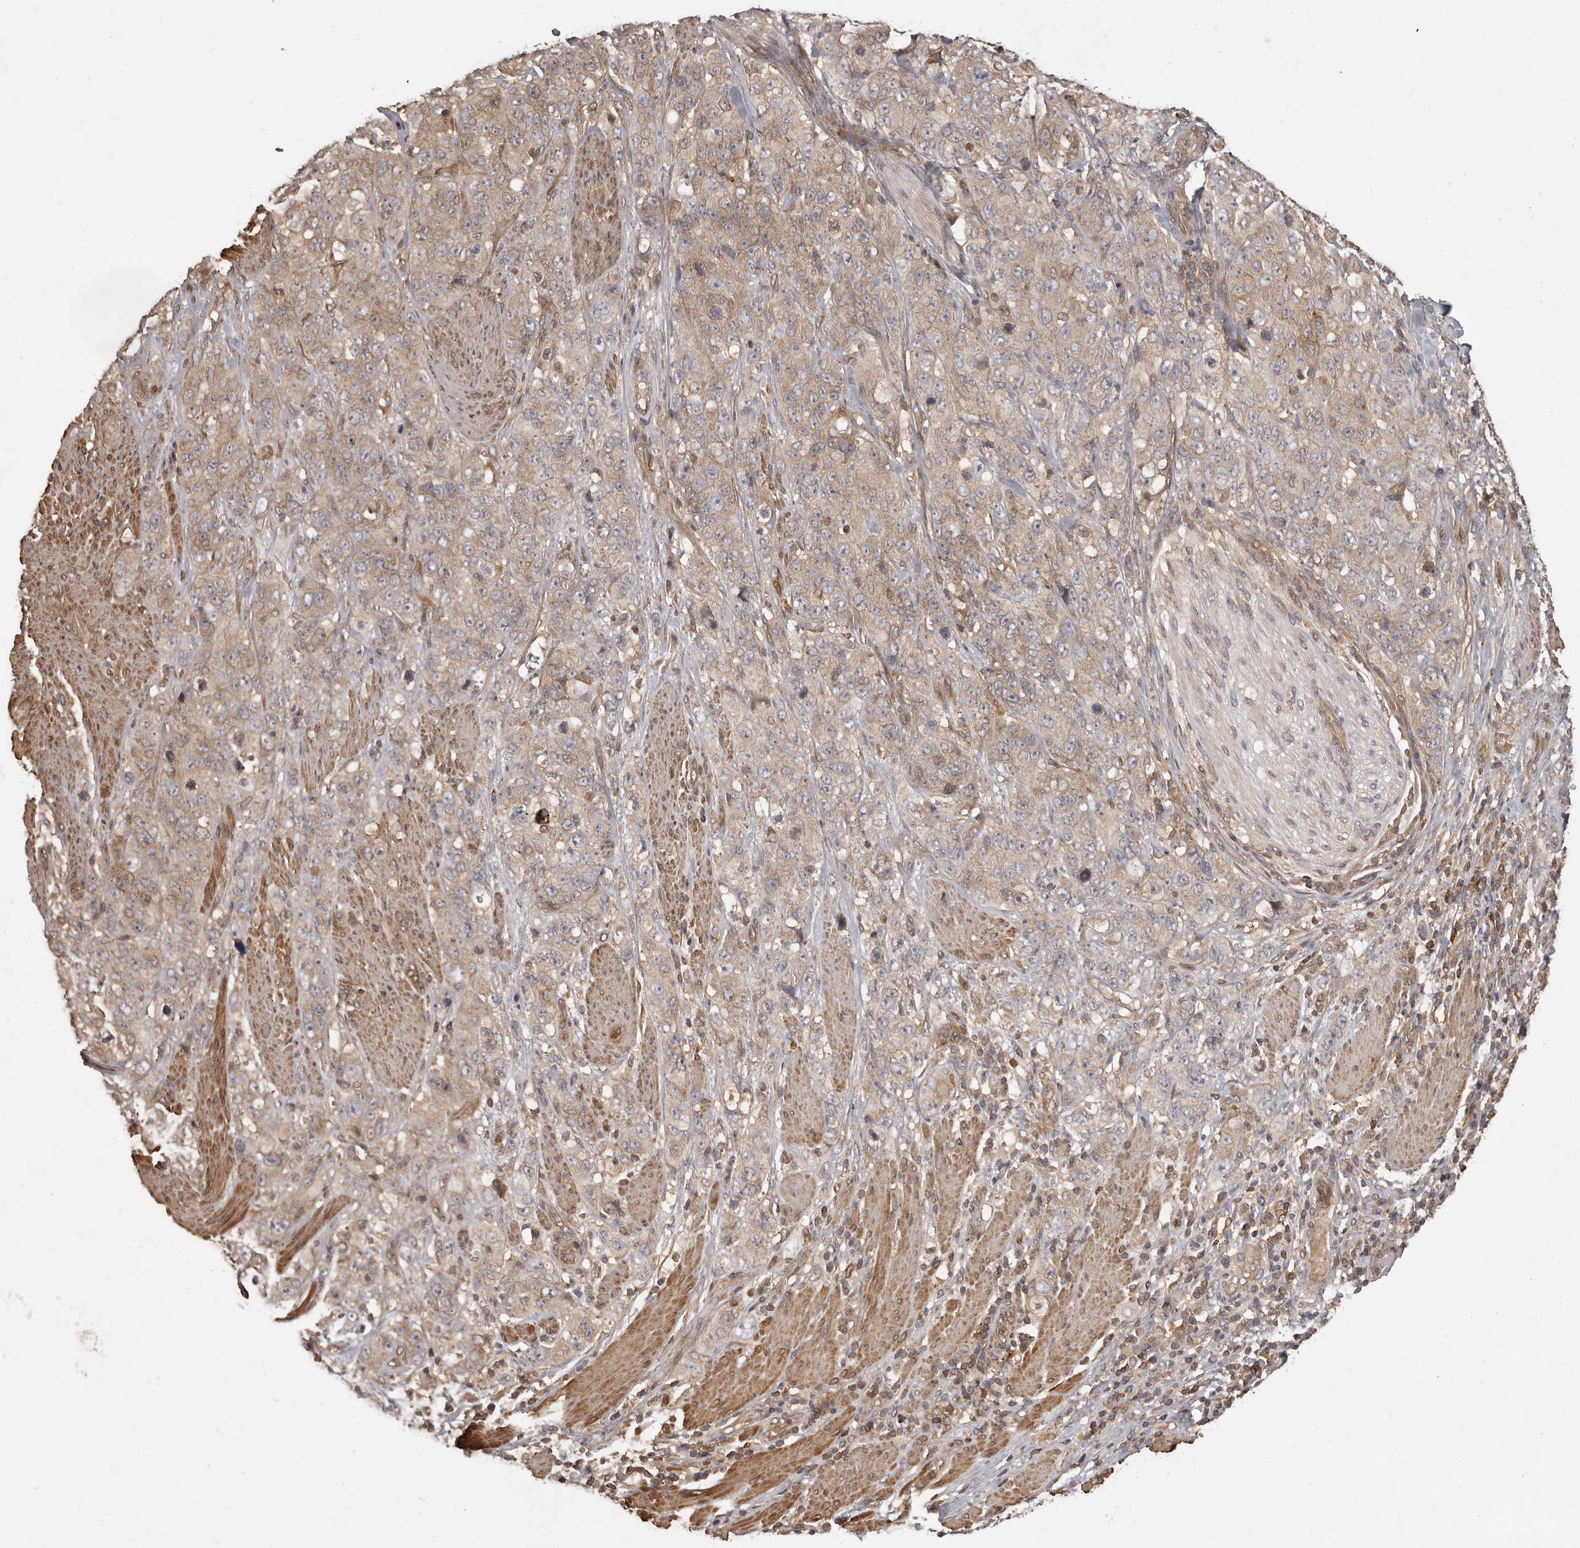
{"staining": {"intensity": "weak", "quantity": ">75%", "location": "cytoplasmic/membranous"}, "tissue": "stomach cancer", "cell_type": "Tumor cells", "image_type": "cancer", "snomed": [{"axis": "morphology", "description": "Adenocarcinoma, NOS"}, {"axis": "topography", "description": "Stomach"}], "caption": "IHC of human adenocarcinoma (stomach) reveals low levels of weak cytoplasmic/membranous expression in about >75% of tumor cells.", "gene": "NFKBIA", "patient": {"sex": "male", "age": 48}}